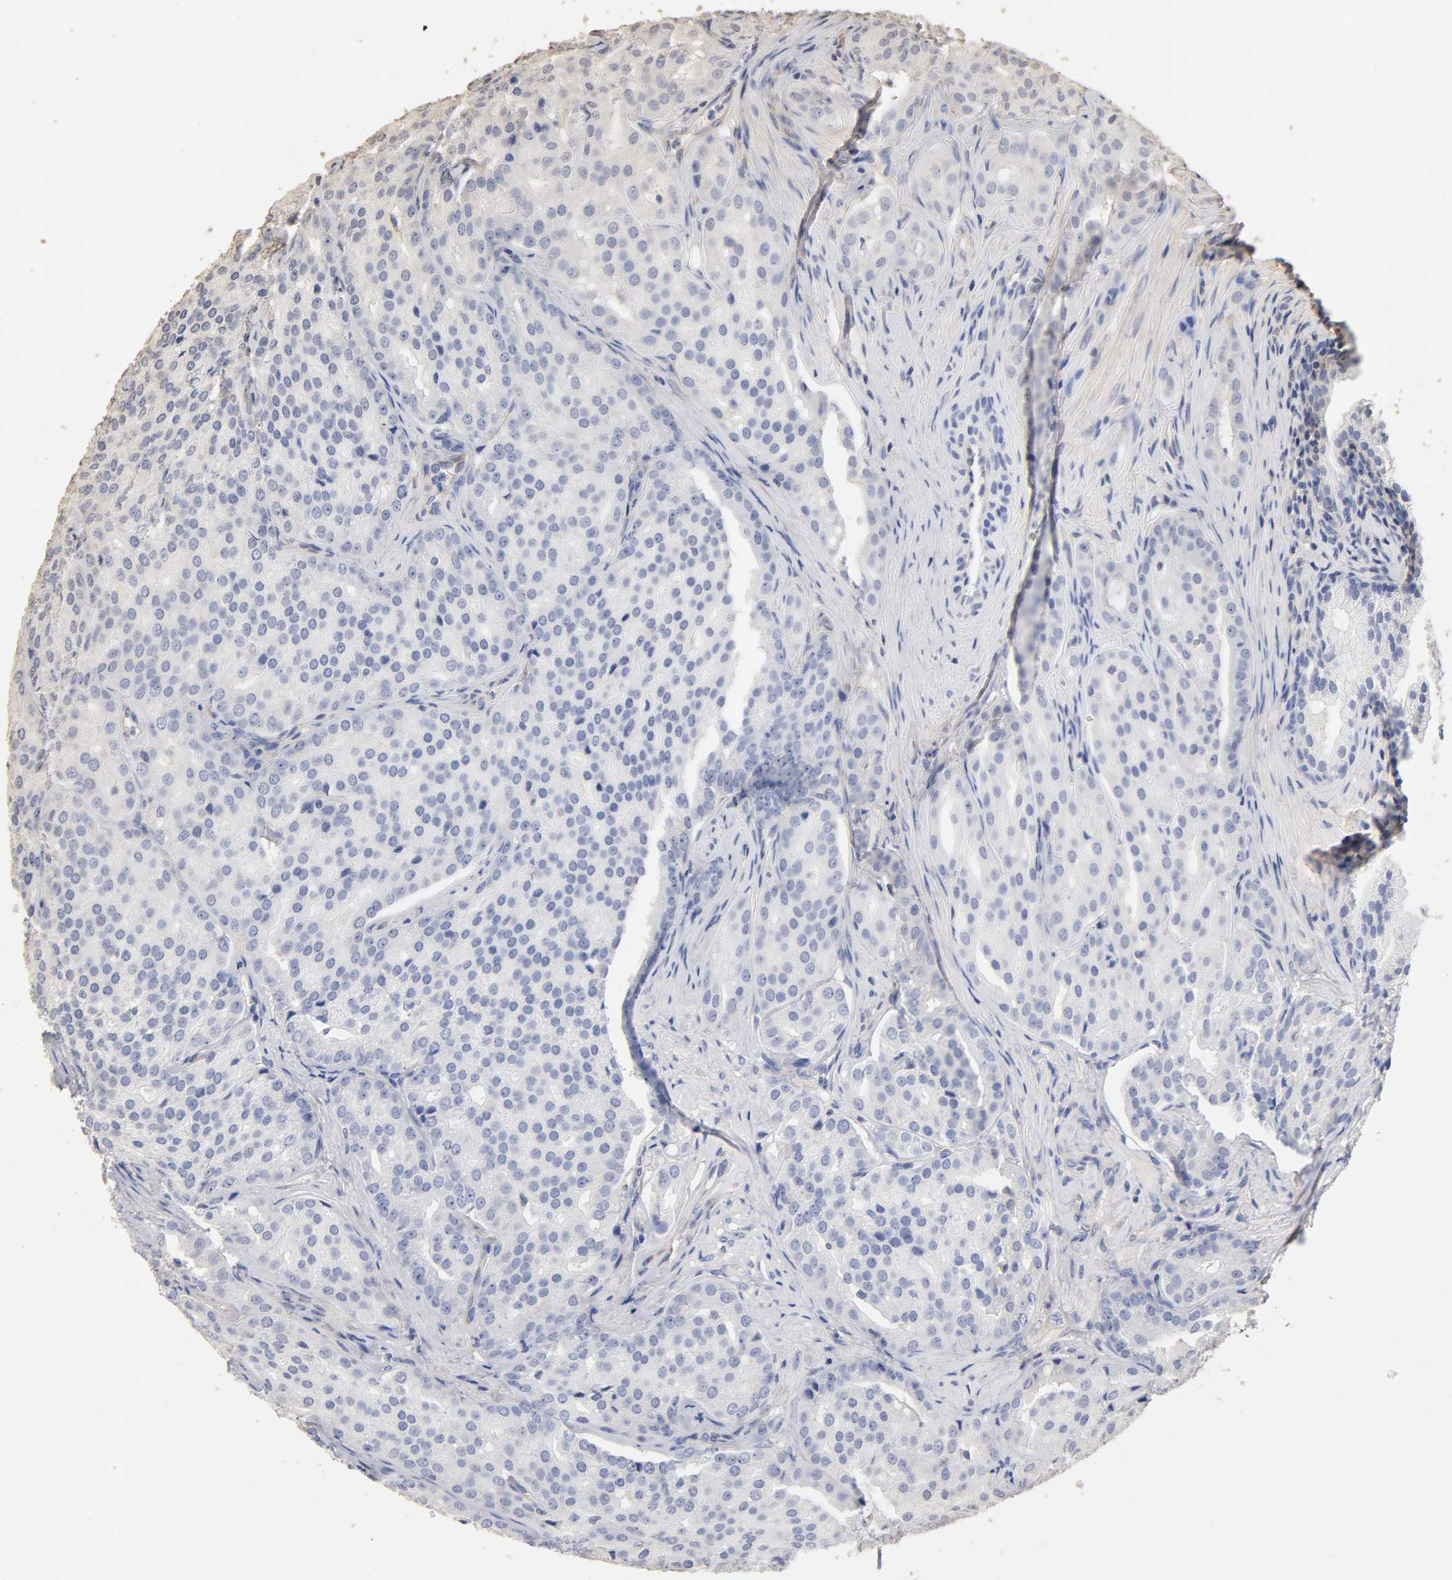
{"staining": {"intensity": "negative", "quantity": "none", "location": "none"}, "tissue": "prostate cancer", "cell_type": "Tumor cells", "image_type": "cancer", "snomed": [{"axis": "morphology", "description": "Adenocarcinoma, High grade"}, {"axis": "topography", "description": "Prostate"}], "caption": "Immunohistochemical staining of human adenocarcinoma (high-grade) (prostate) demonstrates no significant staining in tumor cells.", "gene": "VSIG4", "patient": {"sex": "male", "age": 64}}